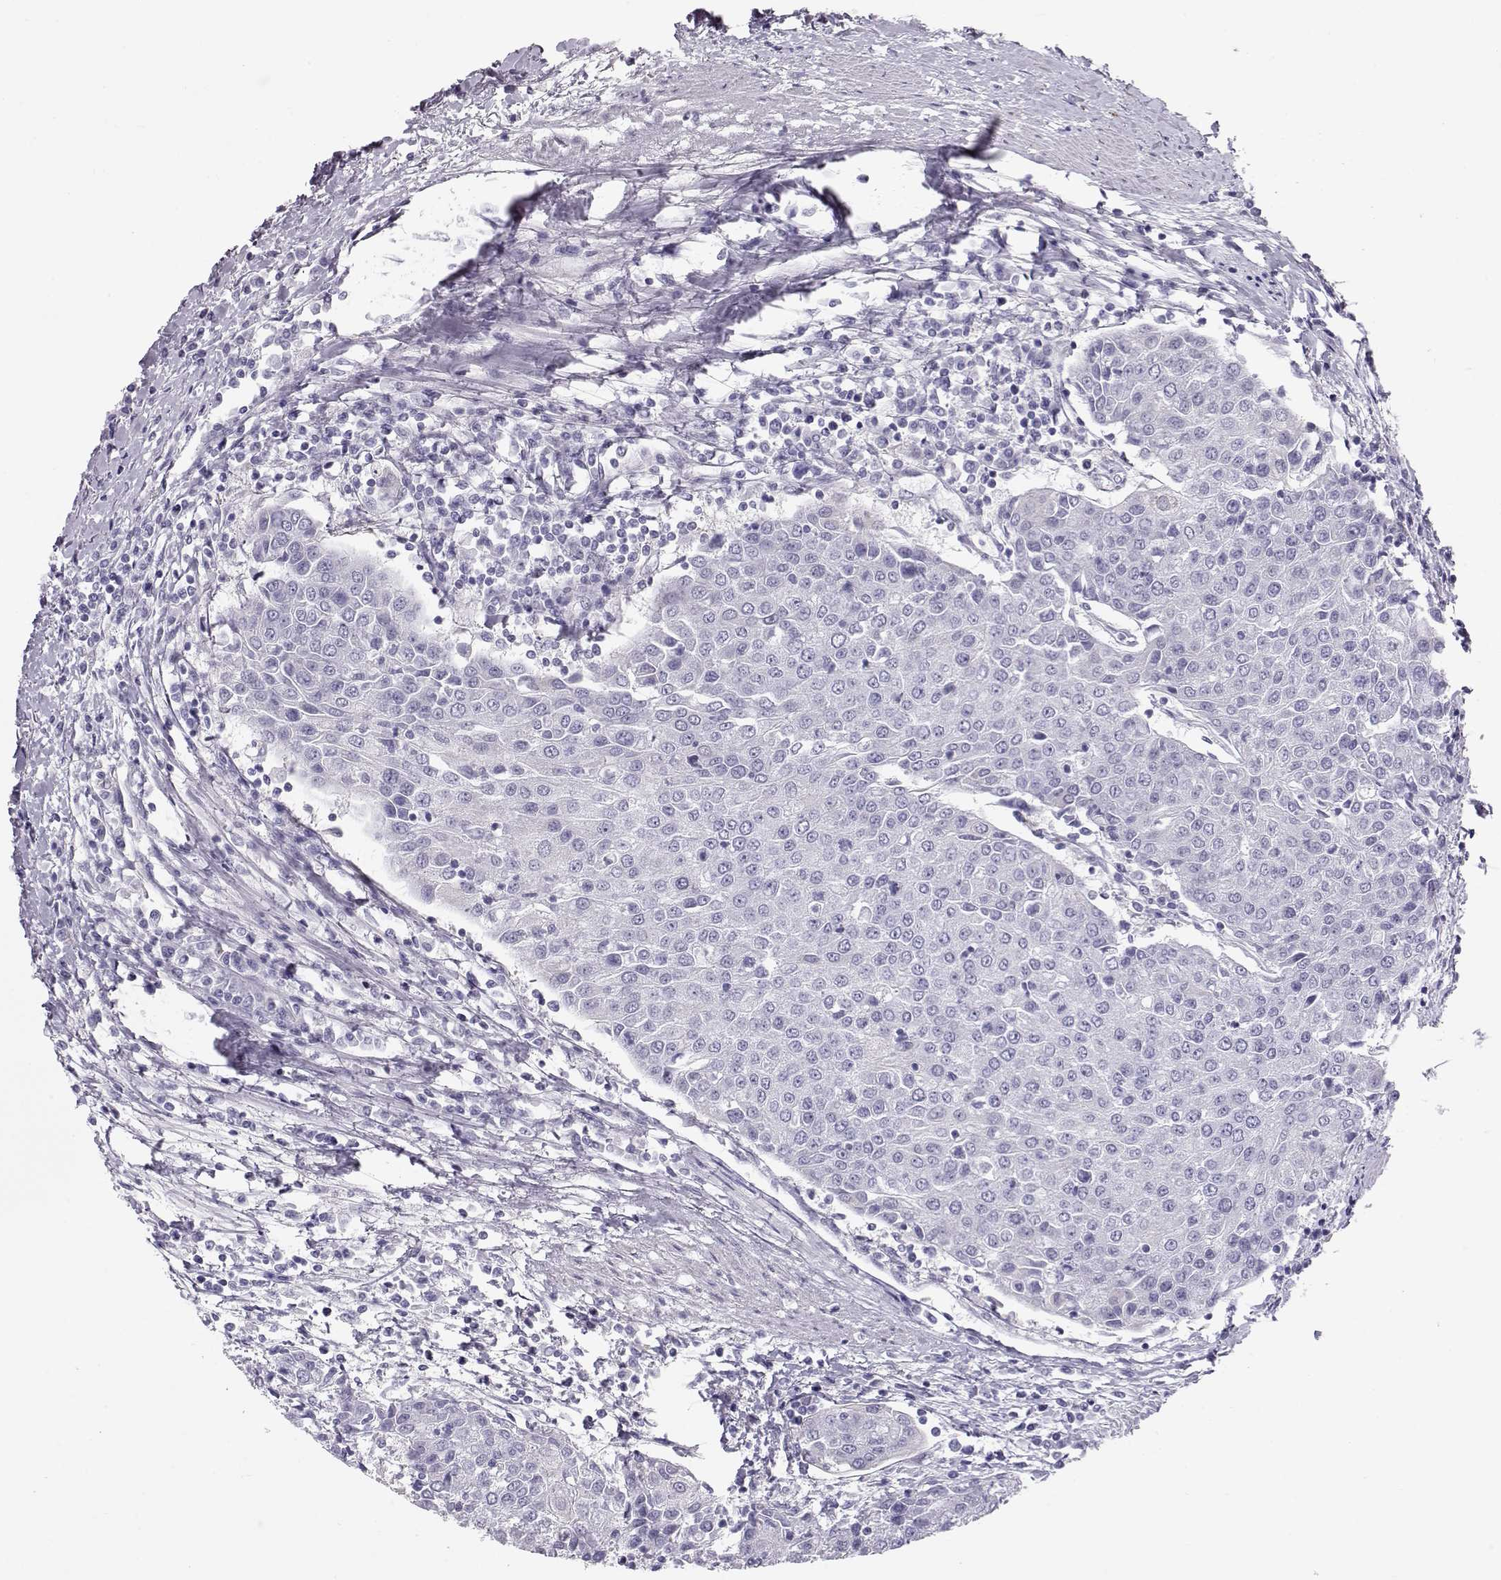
{"staining": {"intensity": "negative", "quantity": "none", "location": "none"}, "tissue": "urothelial cancer", "cell_type": "Tumor cells", "image_type": "cancer", "snomed": [{"axis": "morphology", "description": "Urothelial carcinoma, High grade"}, {"axis": "topography", "description": "Urinary bladder"}], "caption": "A histopathology image of human urothelial cancer is negative for staining in tumor cells.", "gene": "RD3", "patient": {"sex": "female", "age": 85}}